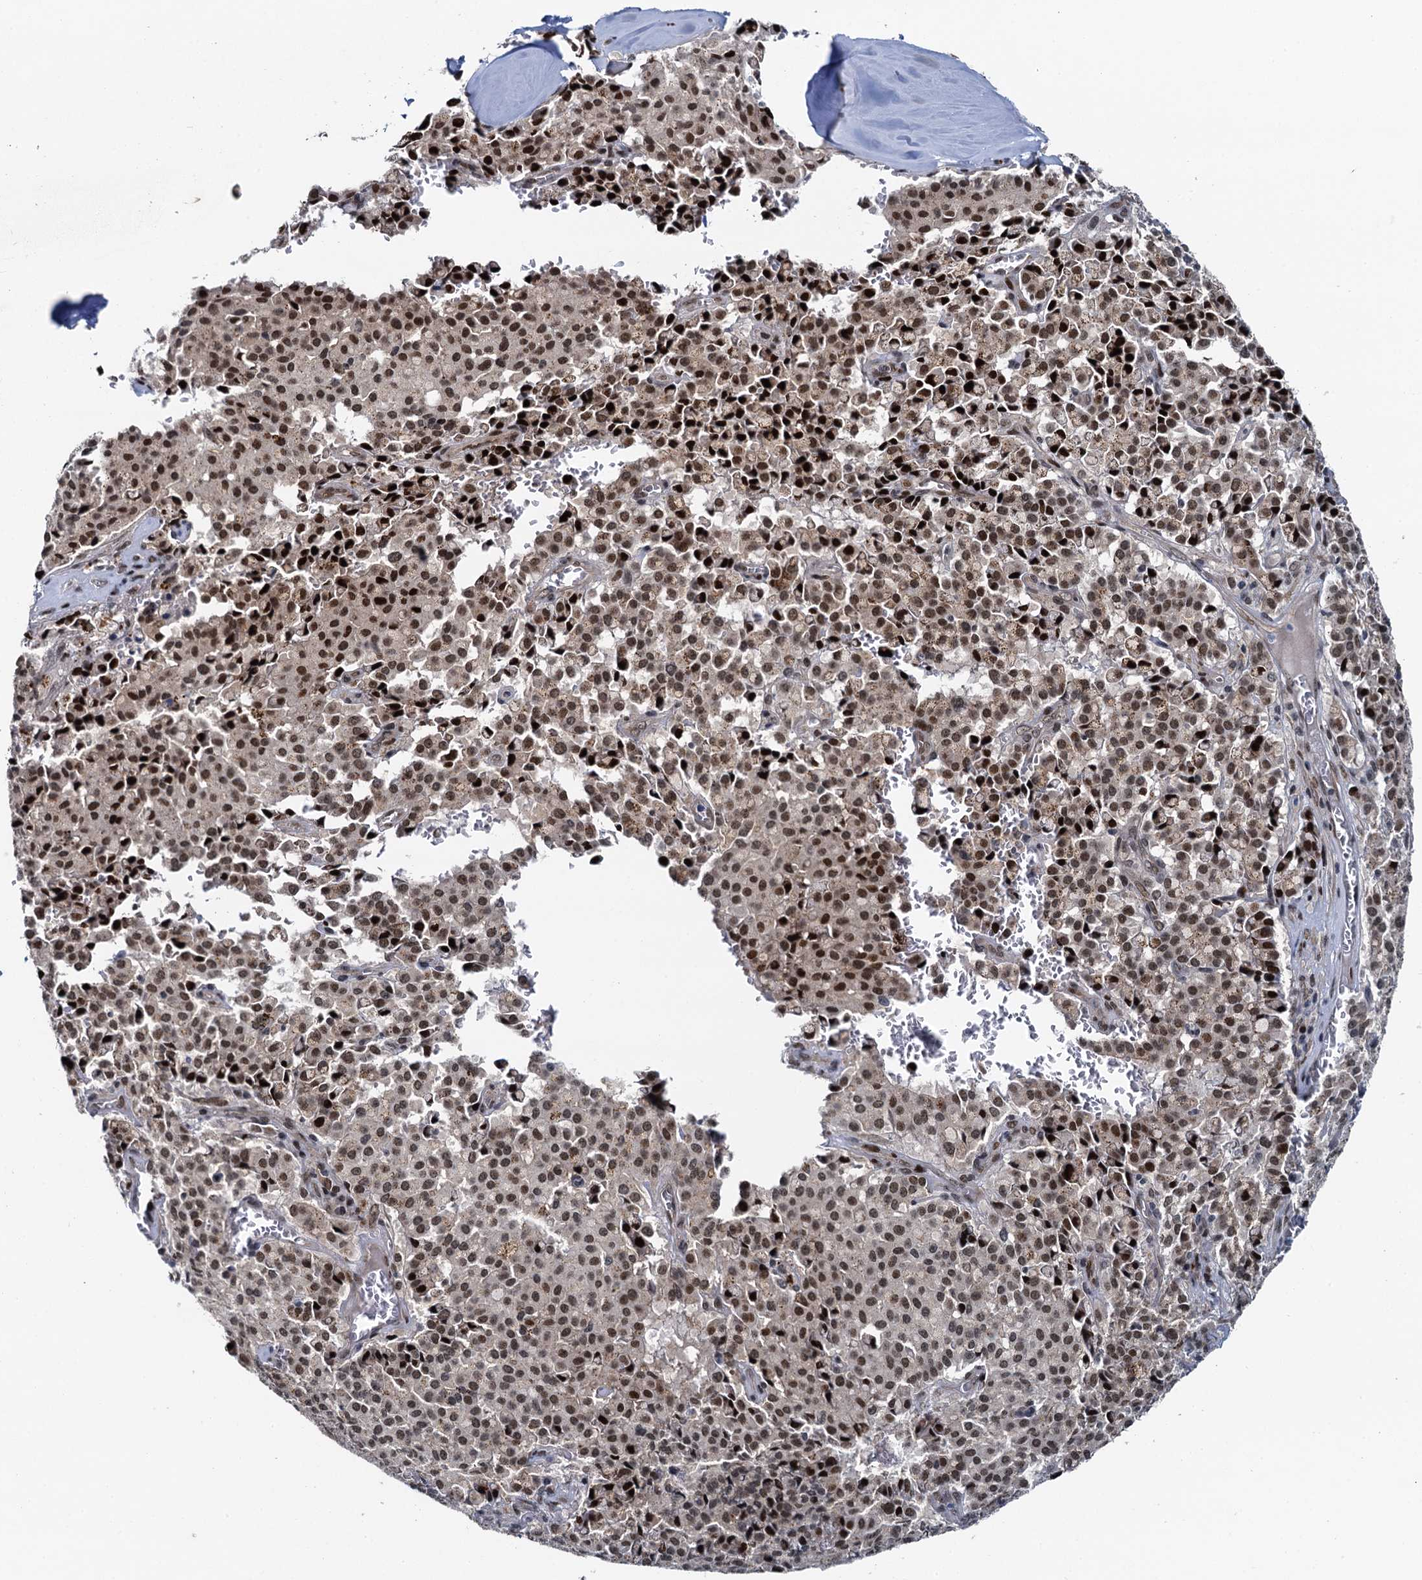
{"staining": {"intensity": "moderate", "quantity": ">75%", "location": "nuclear"}, "tissue": "pancreatic cancer", "cell_type": "Tumor cells", "image_type": "cancer", "snomed": [{"axis": "morphology", "description": "Adenocarcinoma, NOS"}, {"axis": "topography", "description": "Pancreas"}], "caption": "This histopathology image shows immunohistochemistry staining of pancreatic cancer, with medium moderate nuclear expression in about >75% of tumor cells.", "gene": "RUFY2", "patient": {"sex": "male", "age": 65}}